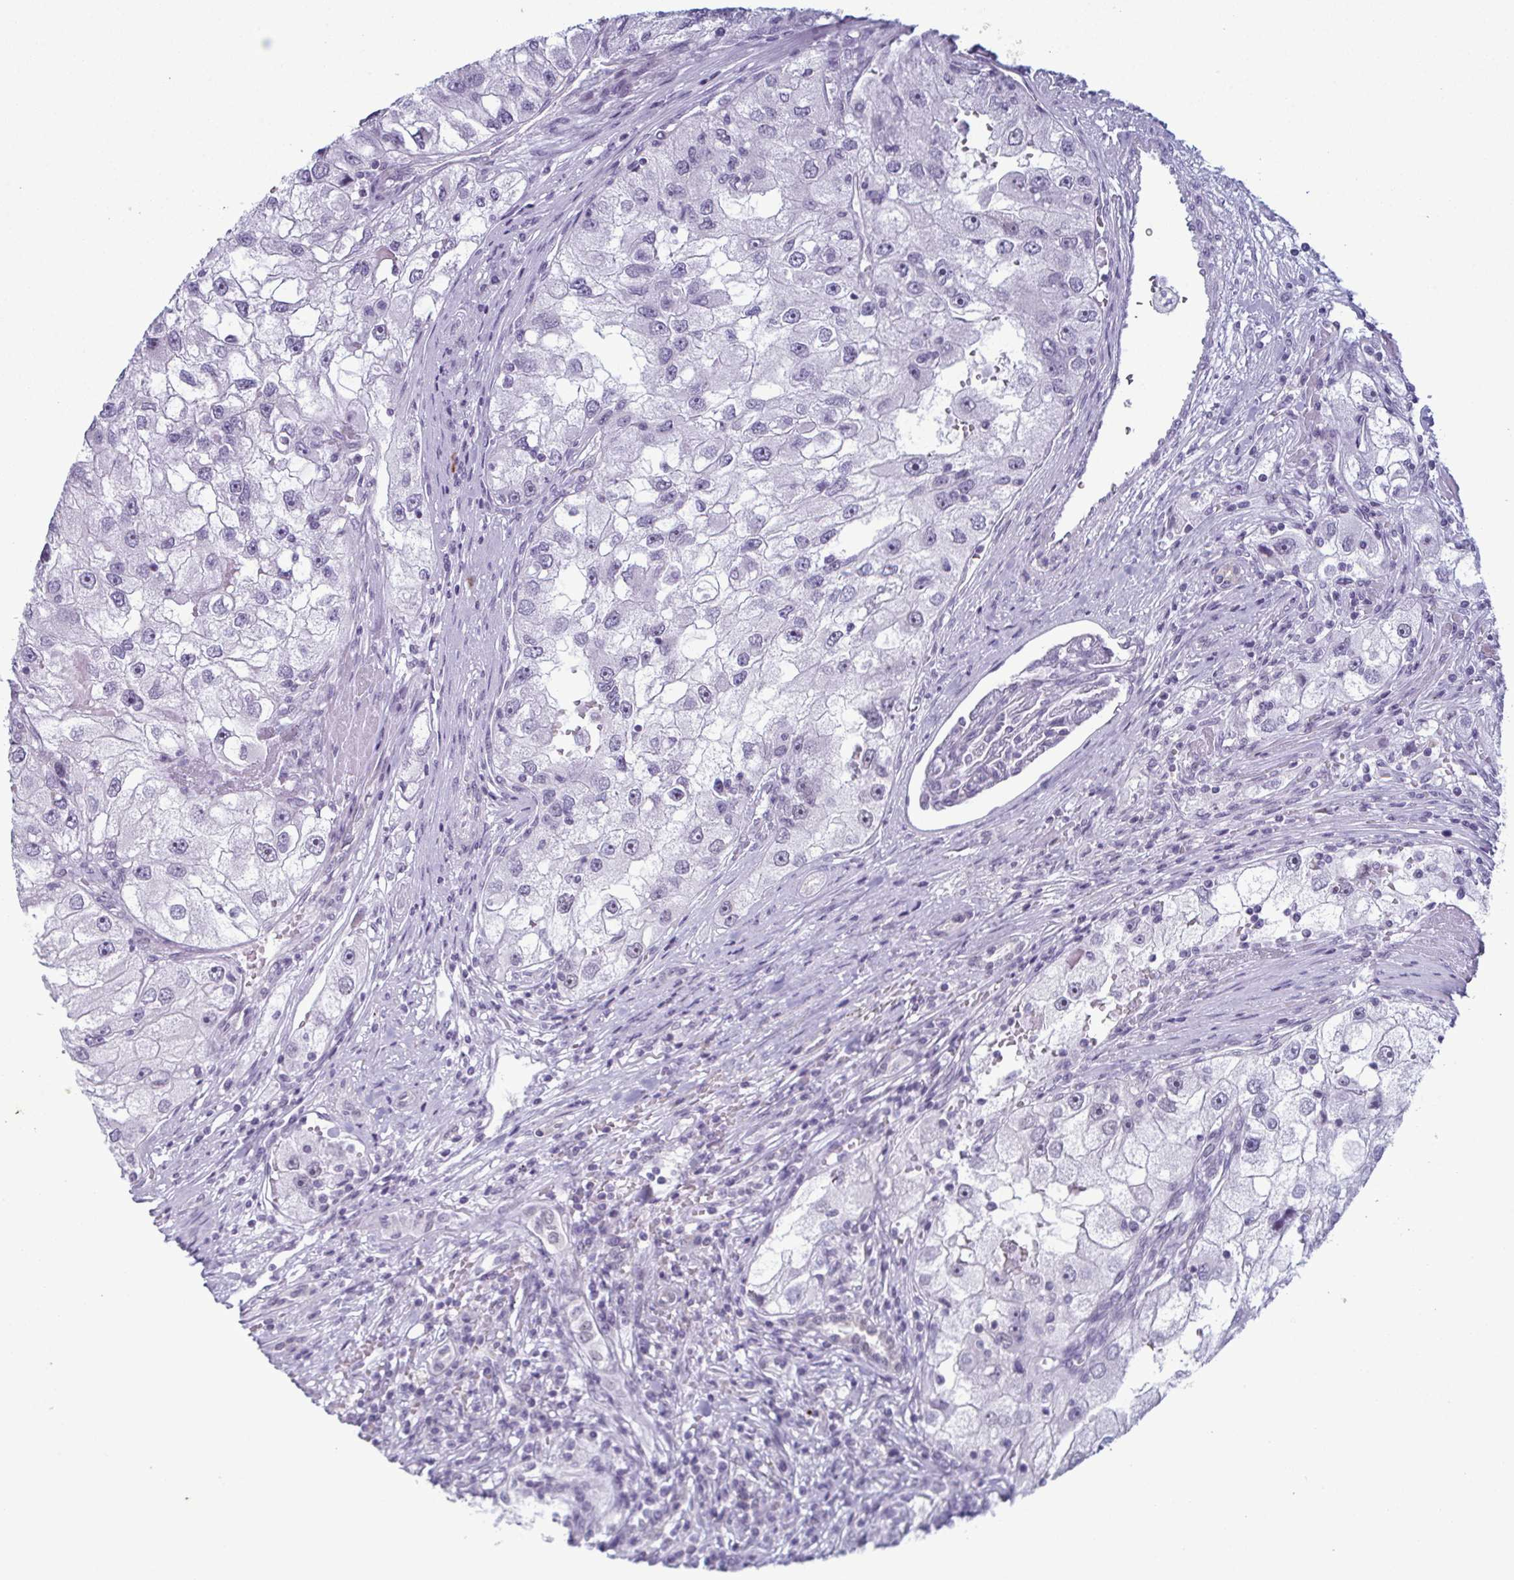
{"staining": {"intensity": "moderate", "quantity": "<25%", "location": "nuclear"}, "tissue": "renal cancer", "cell_type": "Tumor cells", "image_type": "cancer", "snomed": [{"axis": "morphology", "description": "Adenocarcinoma, NOS"}, {"axis": "topography", "description": "Kidney"}], "caption": "IHC of renal cancer (adenocarcinoma) reveals low levels of moderate nuclear staining in approximately <25% of tumor cells.", "gene": "RBM7", "patient": {"sex": "male", "age": 63}}